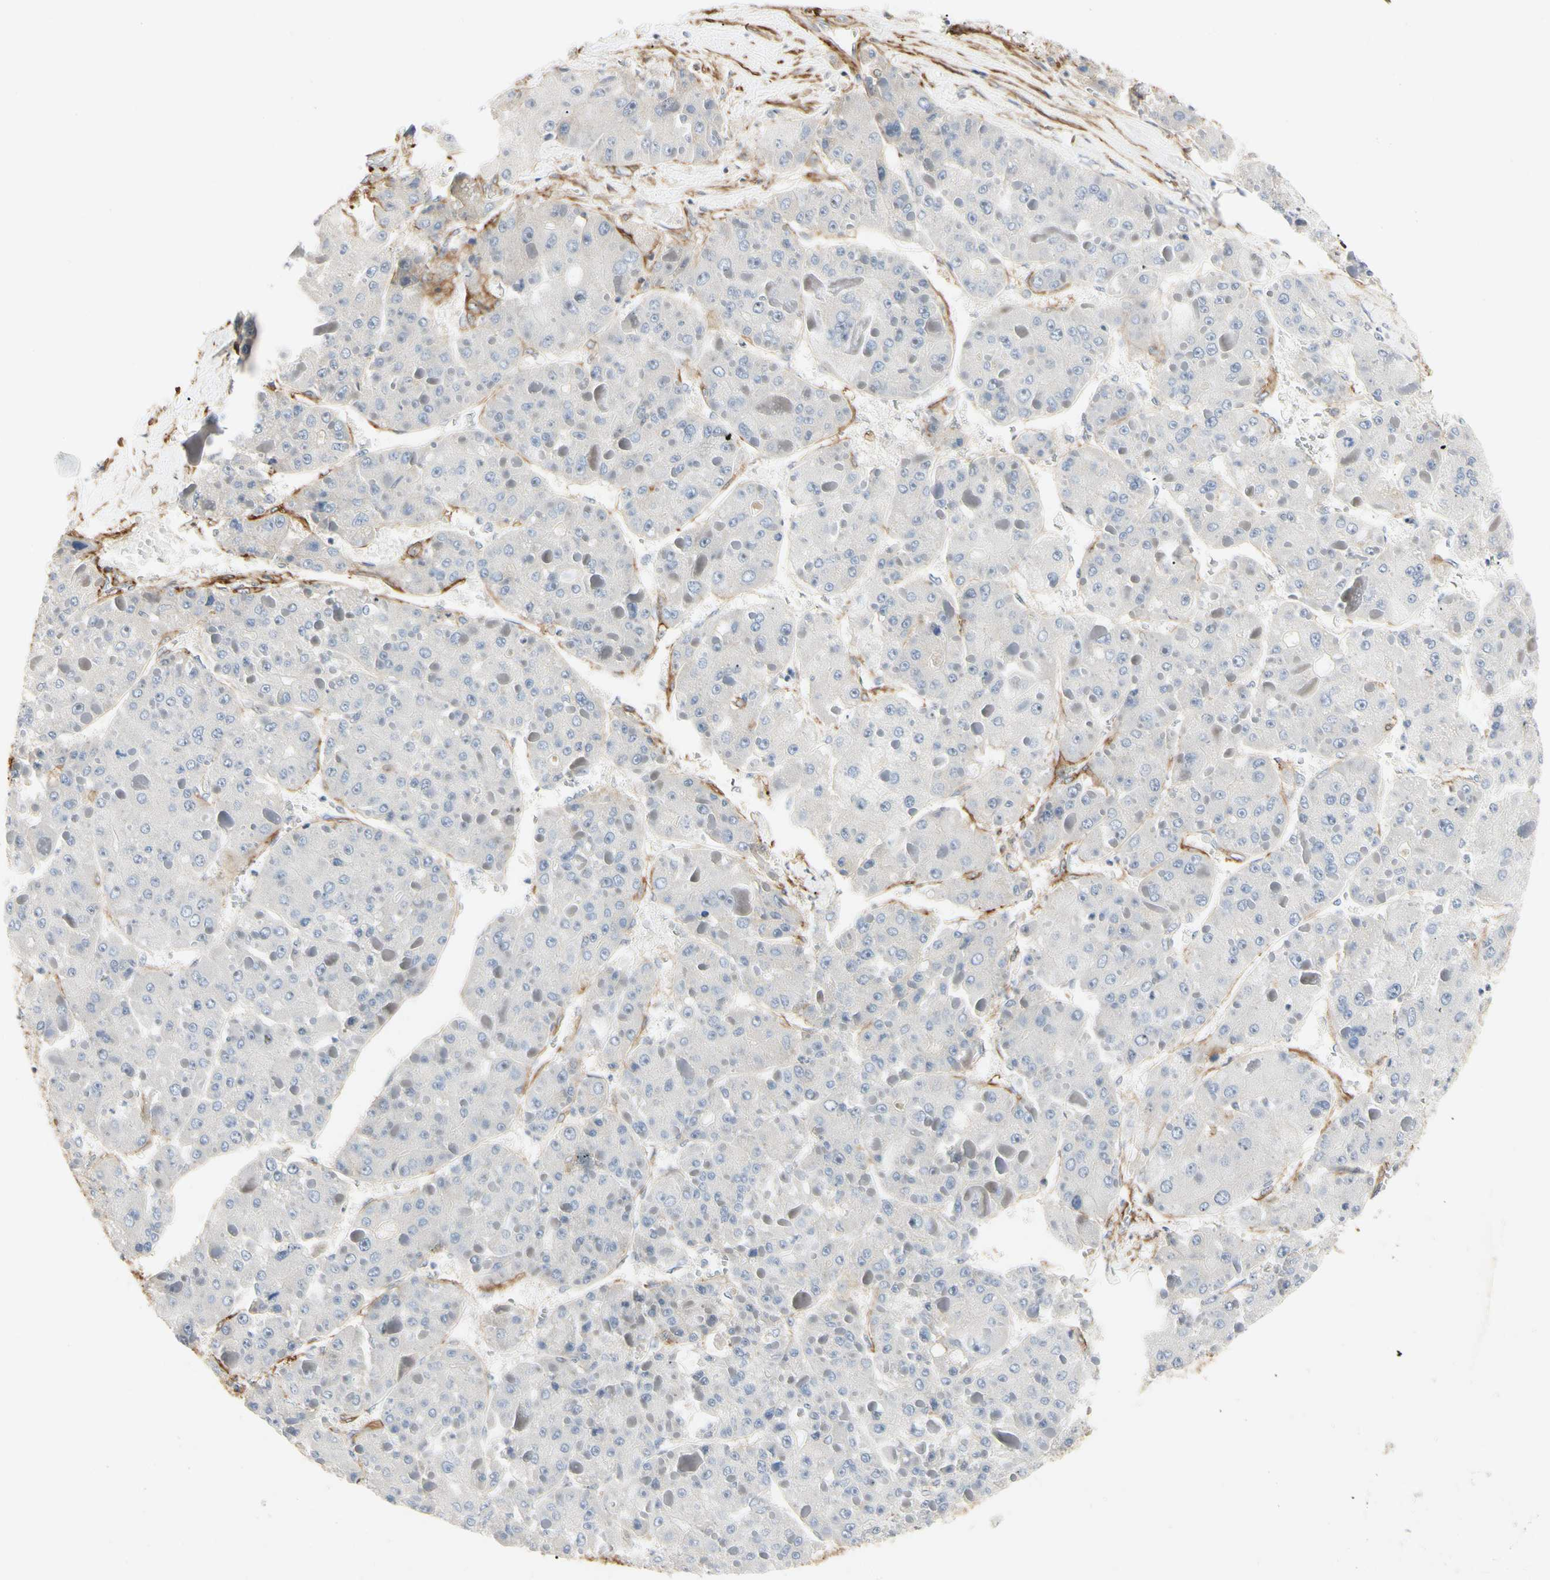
{"staining": {"intensity": "negative", "quantity": "none", "location": "none"}, "tissue": "liver cancer", "cell_type": "Tumor cells", "image_type": "cancer", "snomed": [{"axis": "morphology", "description": "Carcinoma, Hepatocellular, NOS"}, {"axis": "topography", "description": "Liver"}], "caption": "A high-resolution photomicrograph shows immunohistochemistry staining of liver cancer (hepatocellular carcinoma), which demonstrates no significant staining in tumor cells.", "gene": "GGT5", "patient": {"sex": "female", "age": 73}}